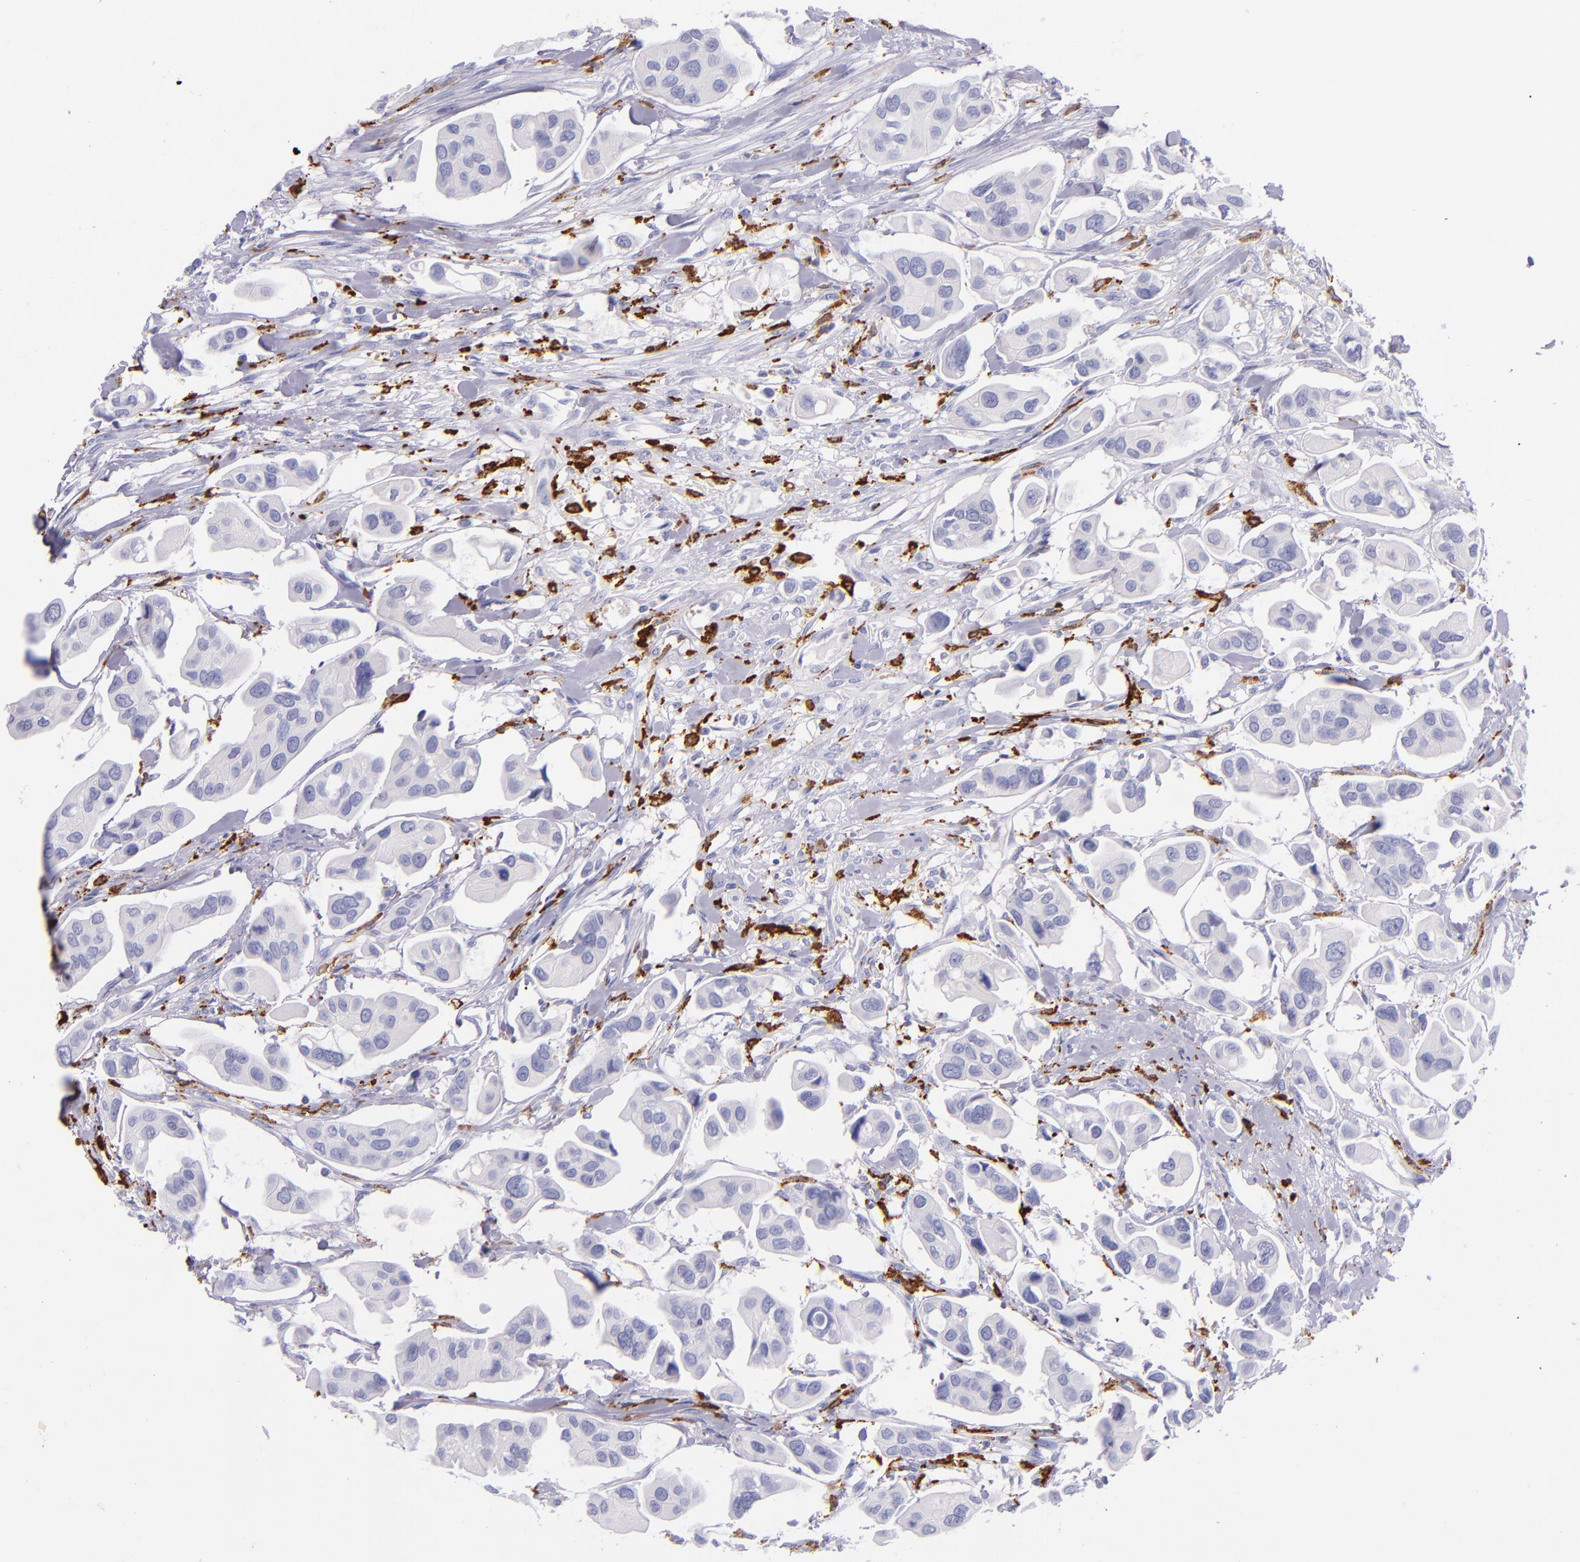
{"staining": {"intensity": "negative", "quantity": "none", "location": "none"}, "tissue": "urothelial cancer", "cell_type": "Tumor cells", "image_type": "cancer", "snomed": [{"axis": "morphology", "description": "Adenocarcinoma, NOS"}, {"axis": "topography", "description": "Urinary bladder"}], "caption": "Immunohistochemistry (IHC) photomicrograph of human adenocarcinoma stained for a protein (brown), which shows no positivity in tumor cells.", "gene": "CD163", "patient": {"sex": "male", "age": 61}}